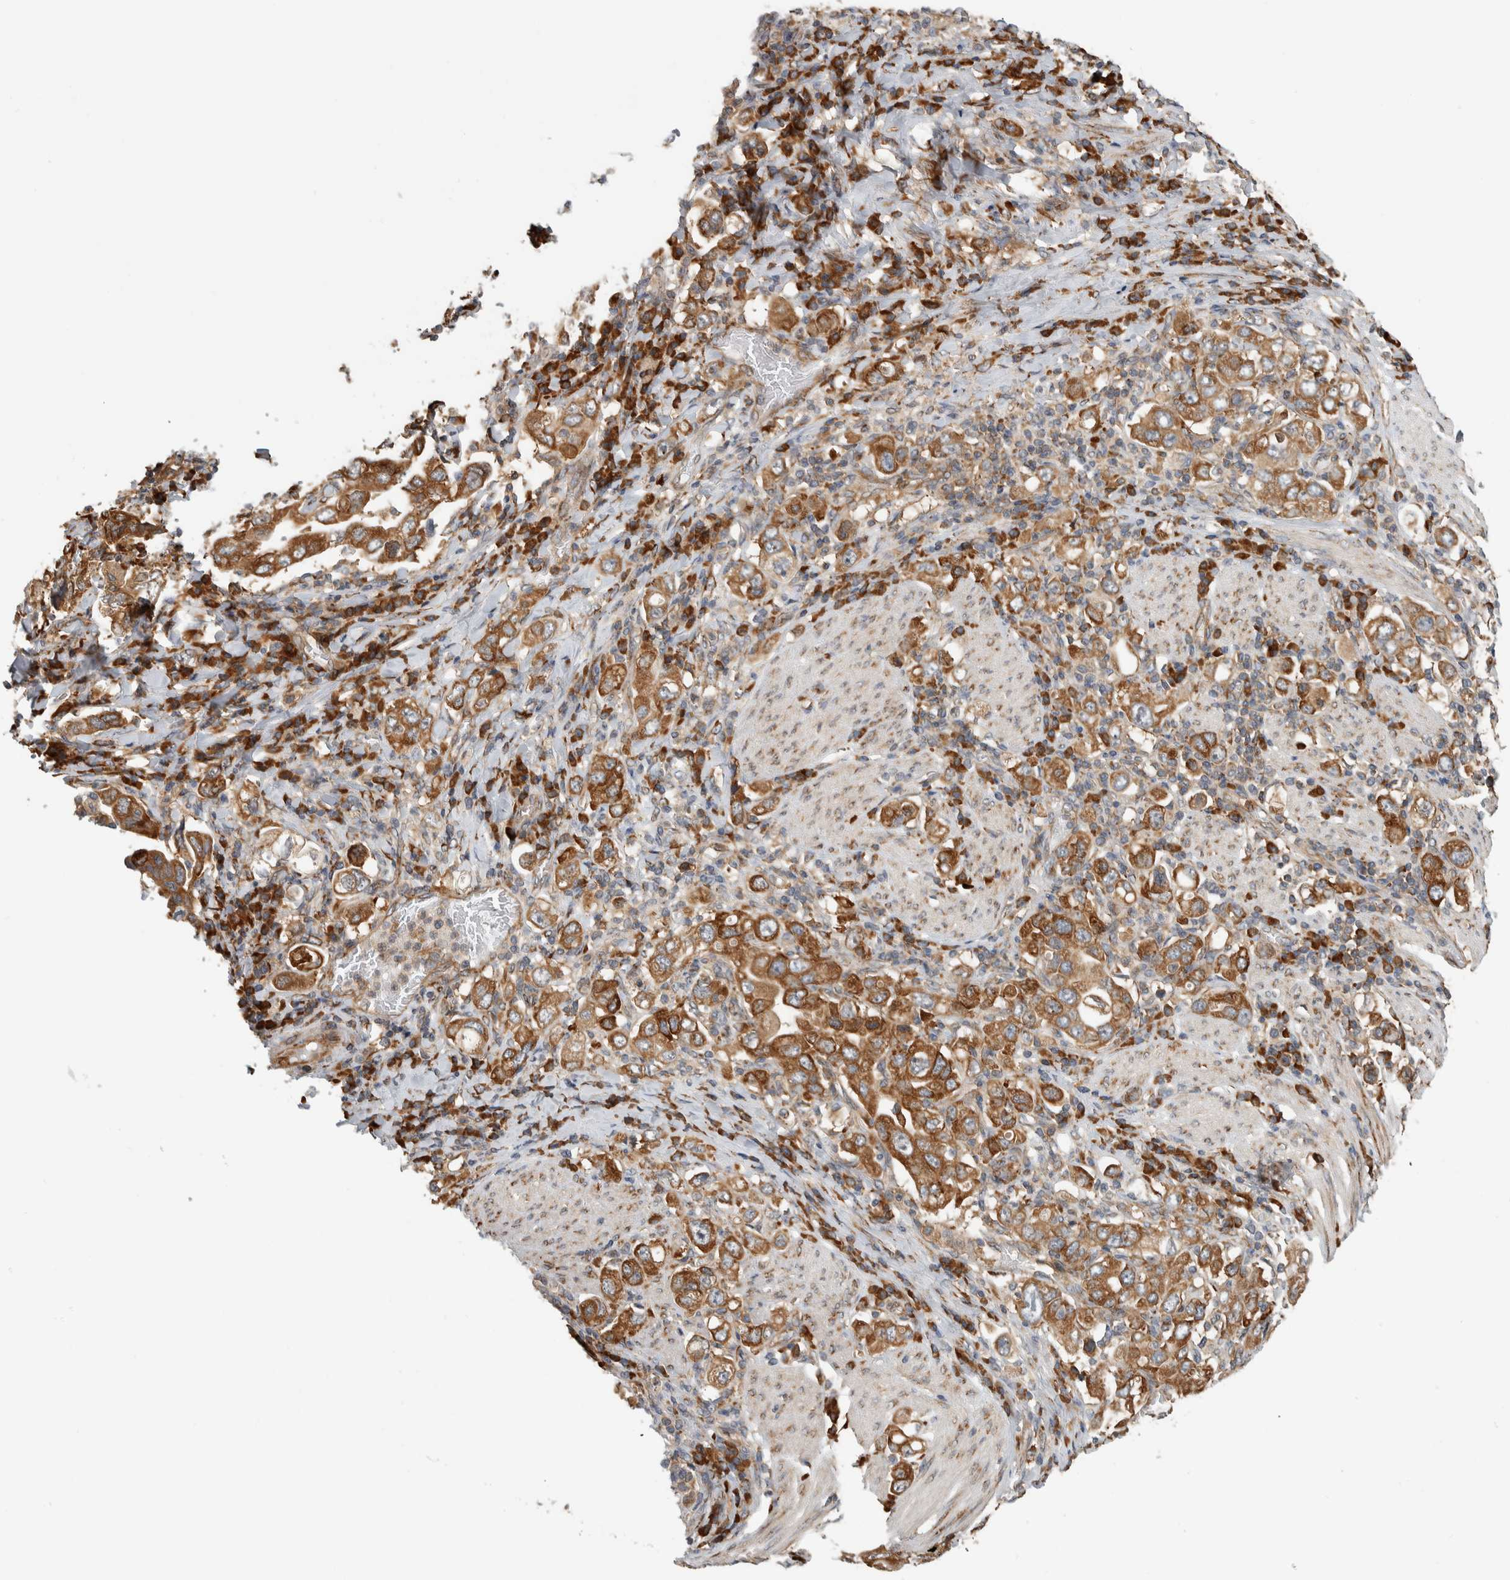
{"staining": {"intensity": "moderate", "quantity": ">75%", "location": "cytoplasmic/membranous"}, "tissue": "stomach cancer", "cell_type": "Tumor cells", "image_type": "cancer", "snomed": [{"axis": "morphology", "description": "Adenocarcinoma, NOS"}, {"axis": "topography", "description": "Stomach, upper"}], "caption": "Adenocarcinoma (stomach) was stained to show a protein in brown. There is medium levels of moderate cytoplasmic/membranous positivity in approximately >75% of tumor cells.", "gene": "EIF3H", "patient": {"sex": "male", "age": 62}}